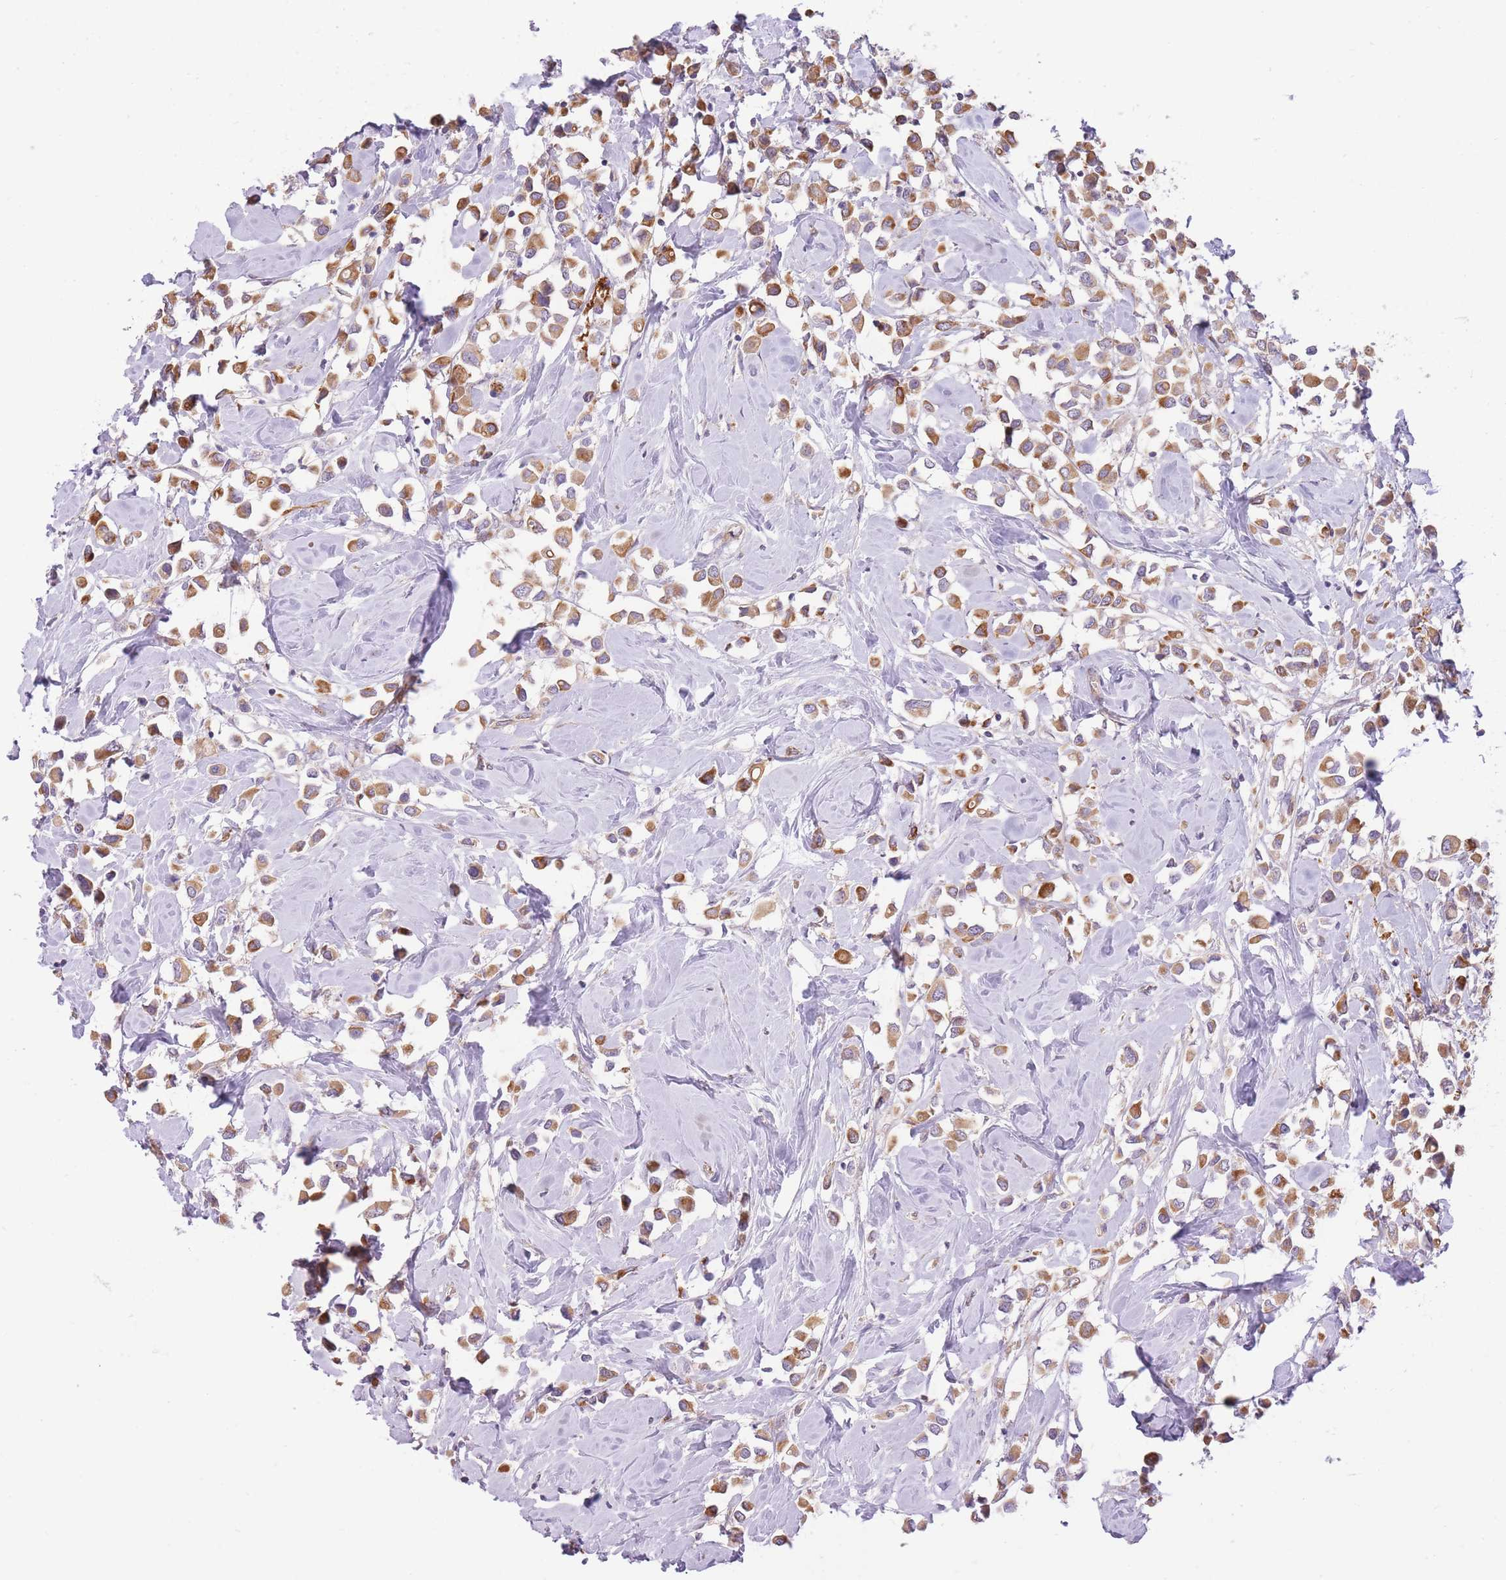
{"staining": {"intensity": "moderate", "quantity": ">75%", "location": "cytoplasmic/membranous"}, "tissue": "breast cancer", "cell_type": "Tumor cells", "image_type": "cancer", "snomed": [{"axis": "morphology", "description": "Duct carcinoma"}, {"axis": "topography", "description": "Breast"}], "caption": "About >75% of tumor cells in human breast cancer demonstrate moderate cytoplasmic/membranous protein positivity as visualized by brown immunohistochemical staining.", "gene": "REV1", "patient": {"sex": "female", "age": 61}}